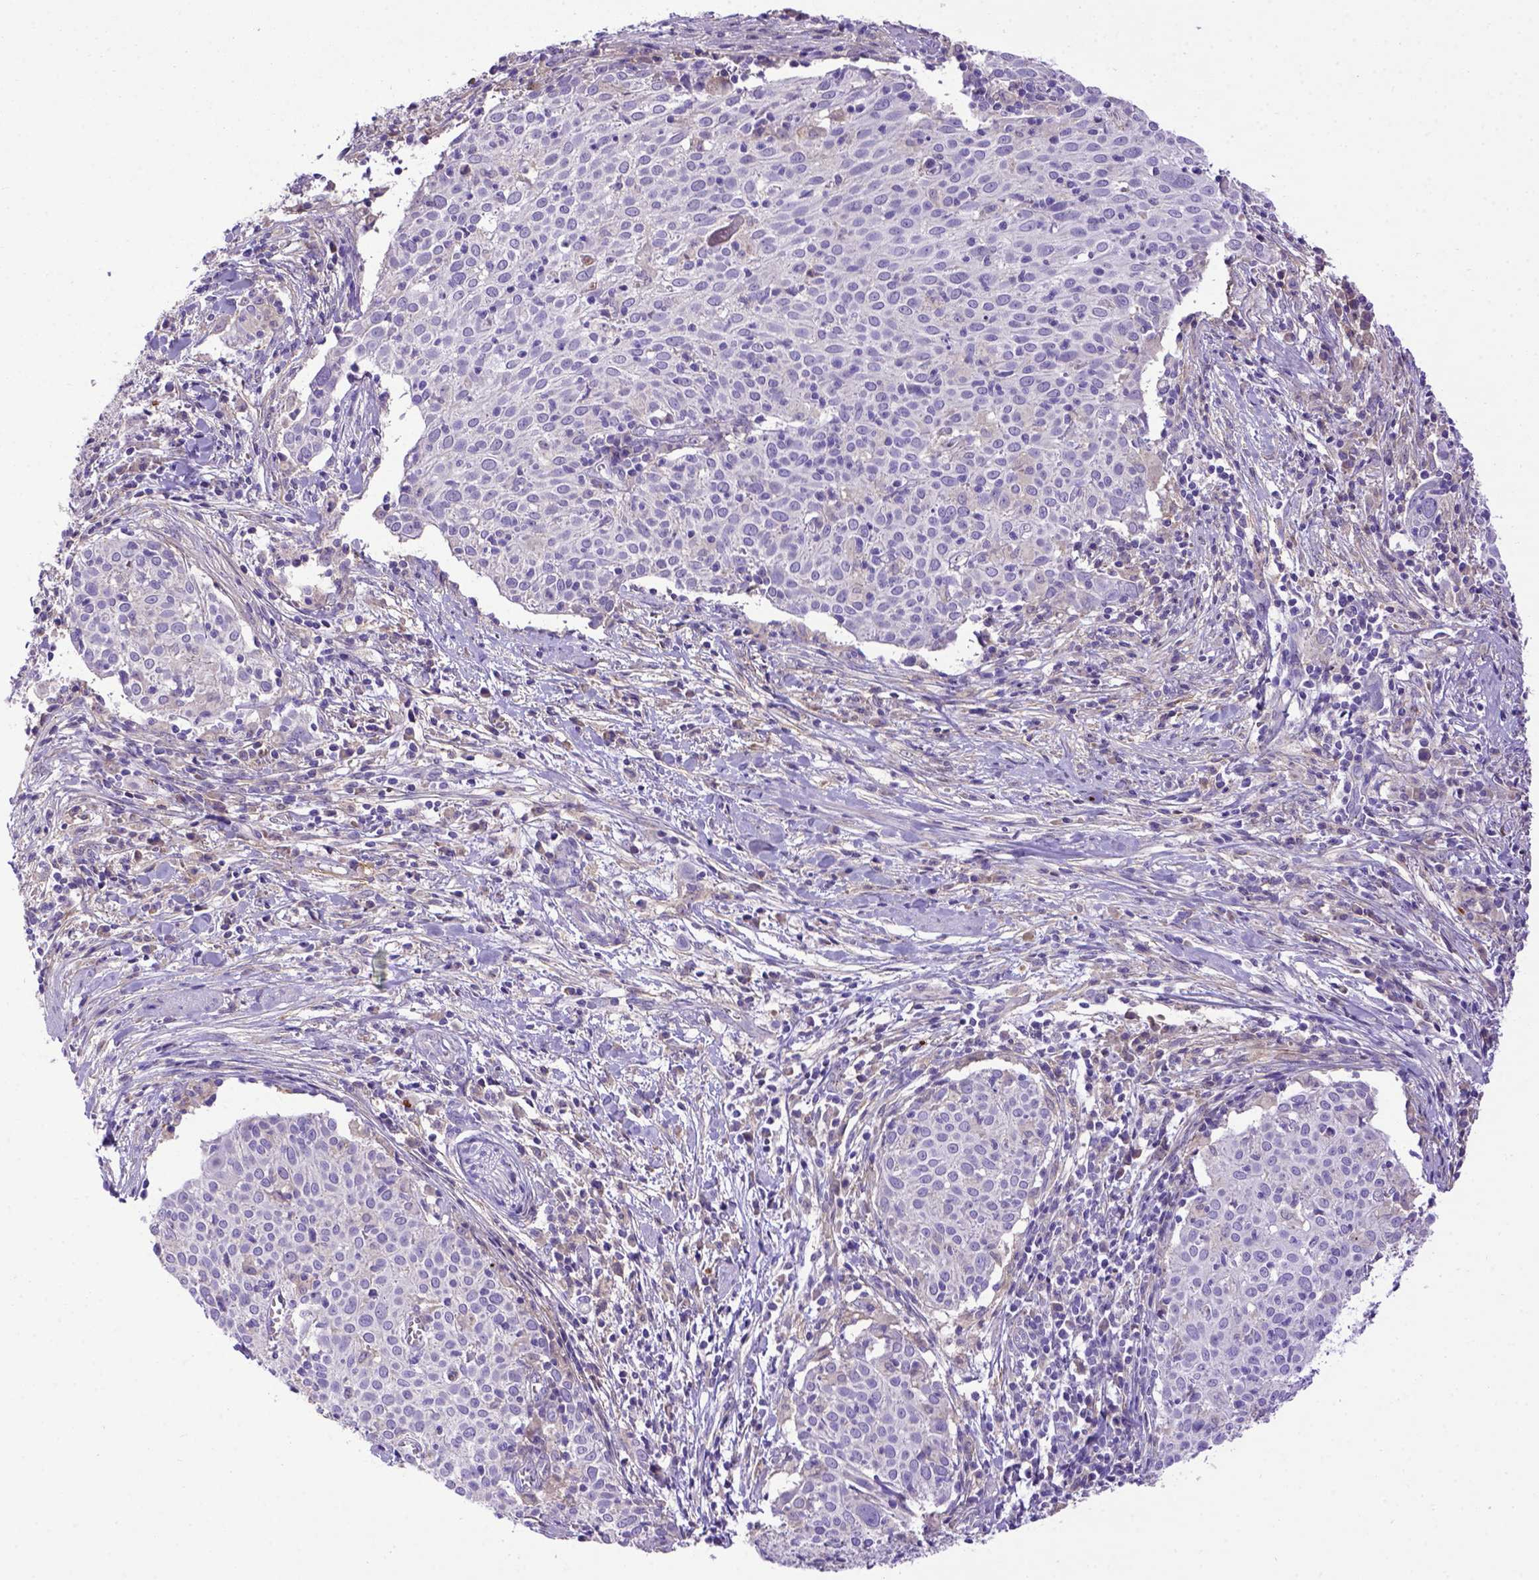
{"staining": {"intensity": "negative", "quantity": "none", "location": "none"}, "tissue": "cervical cancer", "cell_type": "Tumor cells", "image_type": "cancer", "snomed": [{"axis": "morphology", "description": "Squamous cell carcinoma, NOS"}, {"axis": "topography", "description": "Cervix"}], "caption": "The photomicrograph shows no significant expression in tumor cells of cervical squamous cell carcinoma. Brightfield microscopy of immunohistochemistry (IHC) stained with DAB (brown) and hematoxylin (blue), captured at high magnification.", "gene": "ADAM12", "patient": {"sex": "female", "age": 39}}